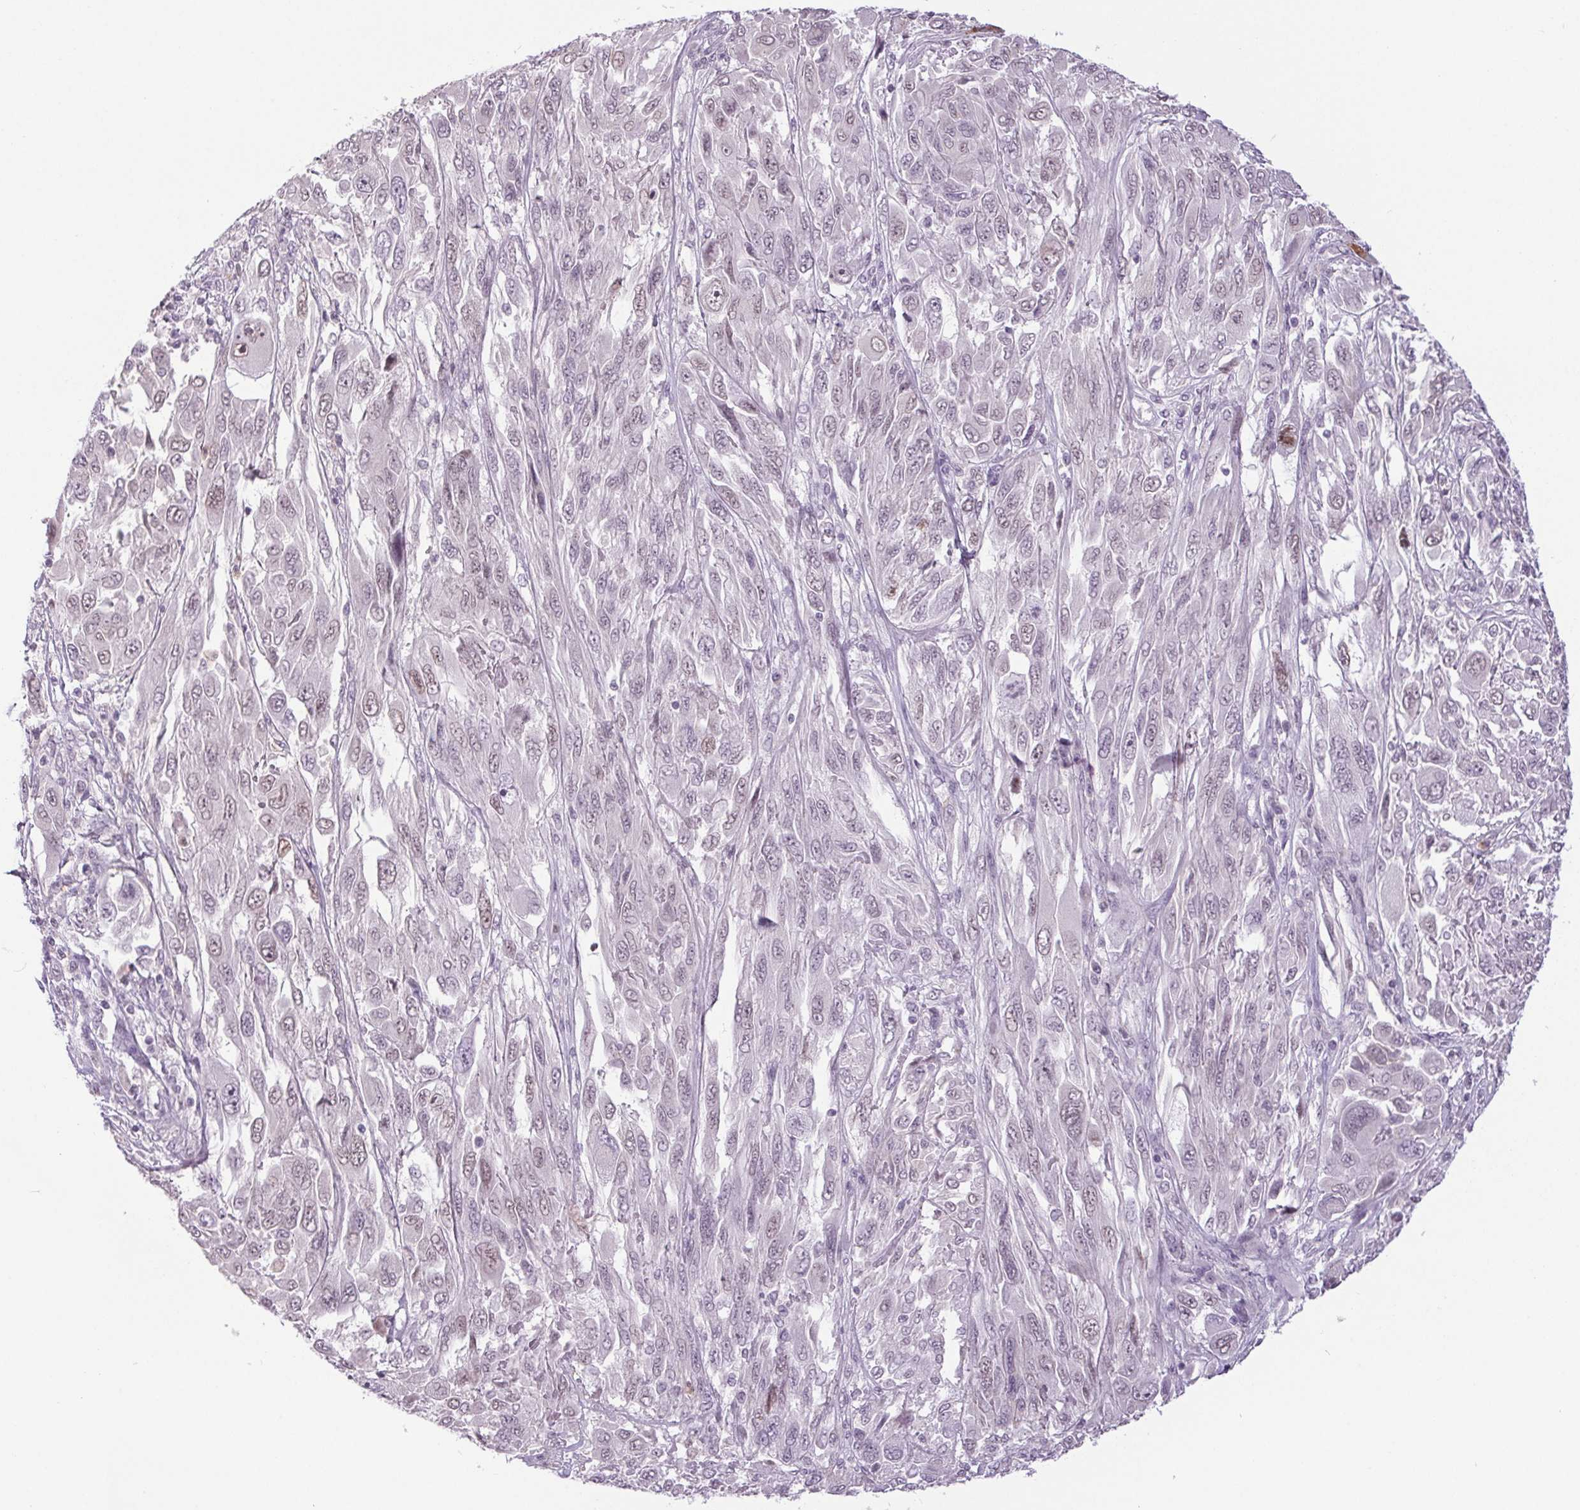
{"staining": {"intensity": "negative", "quantity": "none", "location": "none"}, "tissue": "melanoma", "cell_type": "Tumor cells", "image_type": "cancer", "snomed": [{"axis": "morphology", "description": "Malignant melanoma, NOS"}, {"axis": "topography", "description": "Skin"}], "caption": "Immunohistochemical staining of melanoma exhibits no significant staining in tumor cells.", "gene": "SMIM6", "patient": {"sex": "female", "age": 91}}